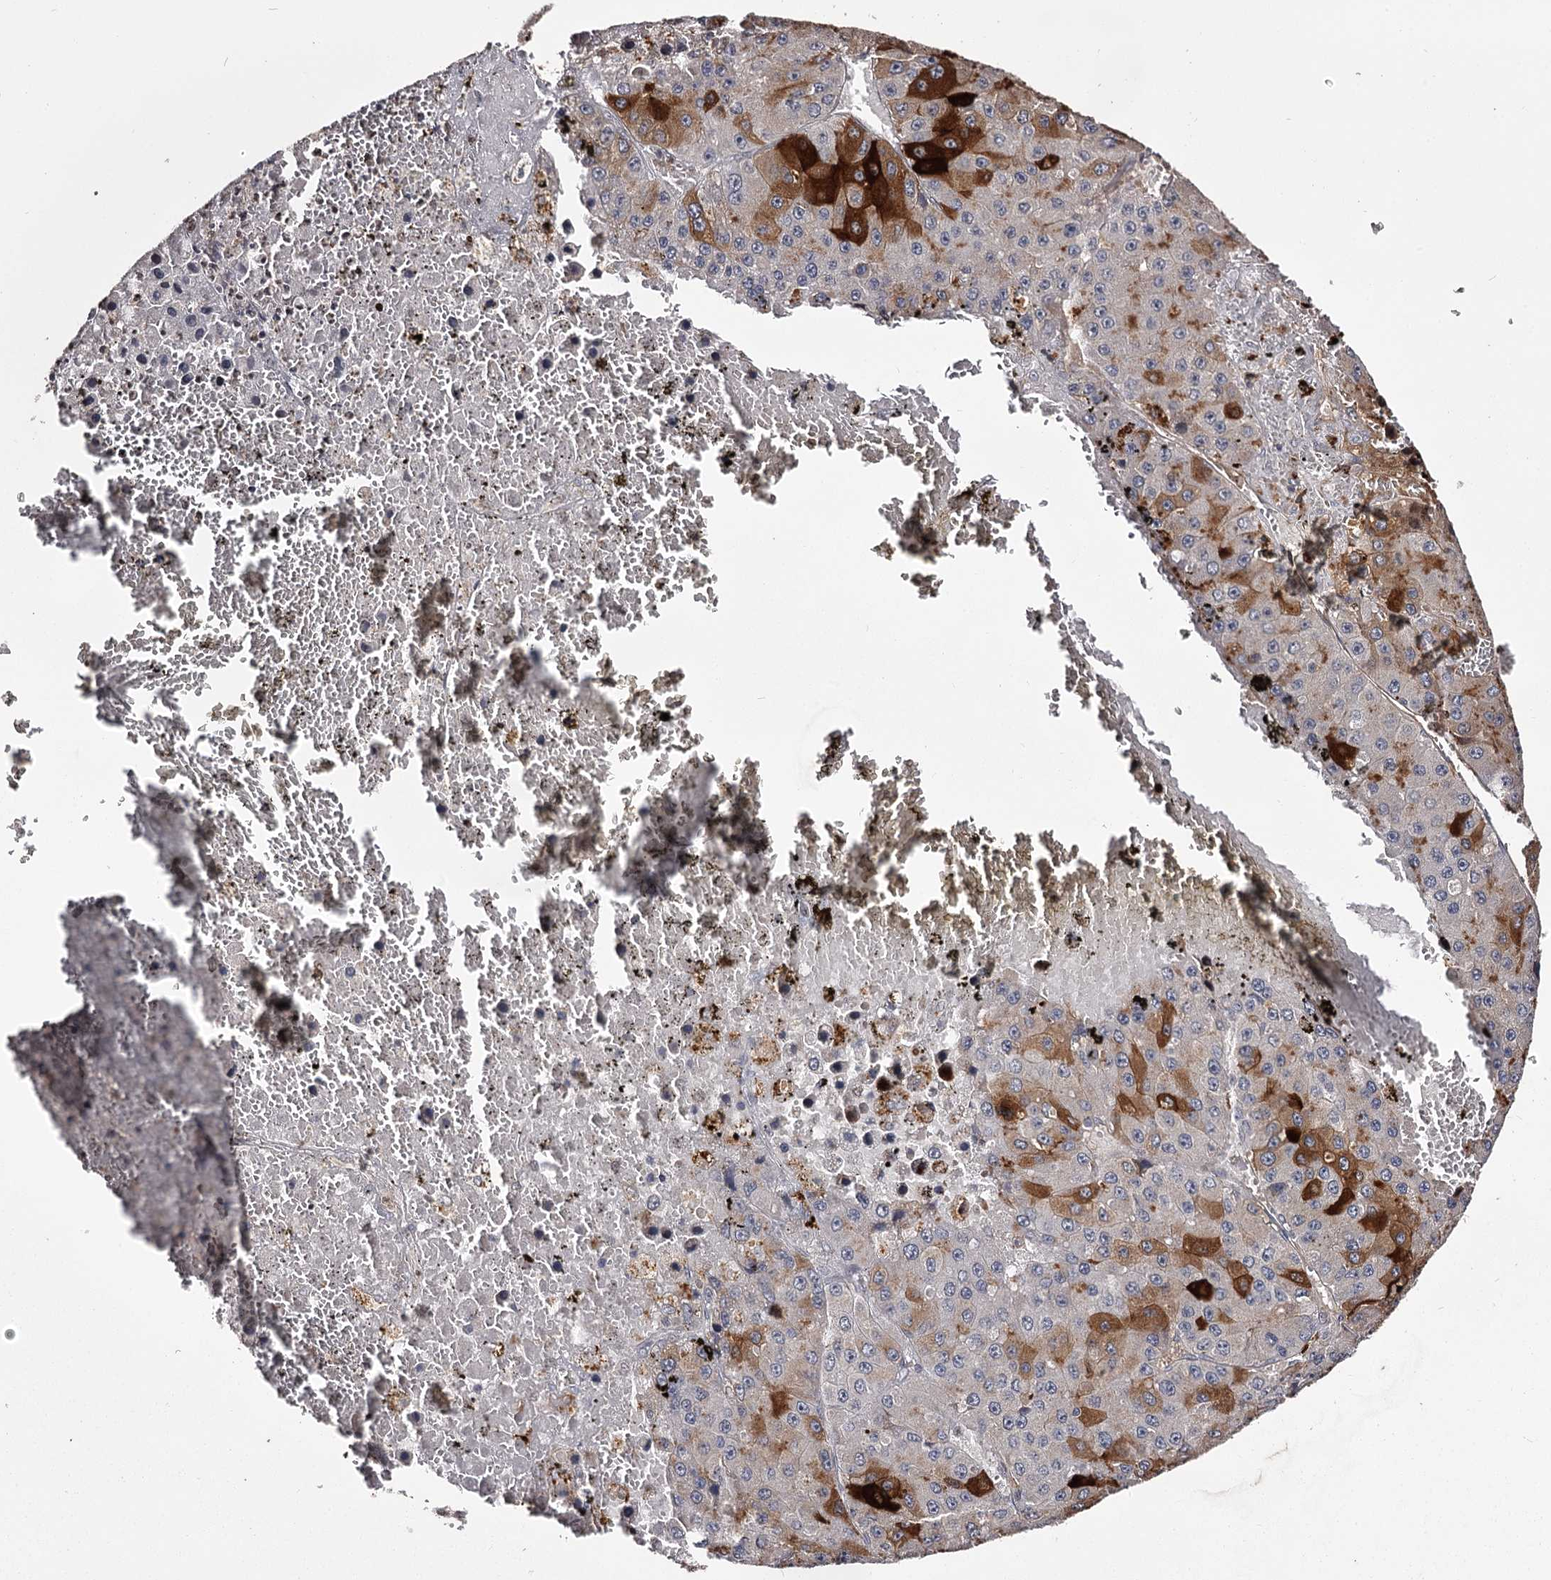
{"staining": {"intensity": "strong", "quantity": "<25%", "location": "cytoplasmic/membranous"}, "tissue": "liver cancer", "cell_type": "Tumor cells", "image_type": "cancer", "snomed": [{"axis": "morphology", "description": "Carcinoma, Hepatocellular, NOS"}, {"axis": "topography", "description": "Liver"}], "caption": "Immunohistochemical staining of liver cancer (hepatocellular carcinoma) demonstrates medium levels of strong cytoplasmic/membranous staining in about <25% of tumor cells.", "gene": "SLC32A1", "patient": {"sex": "female", "age": 73}}